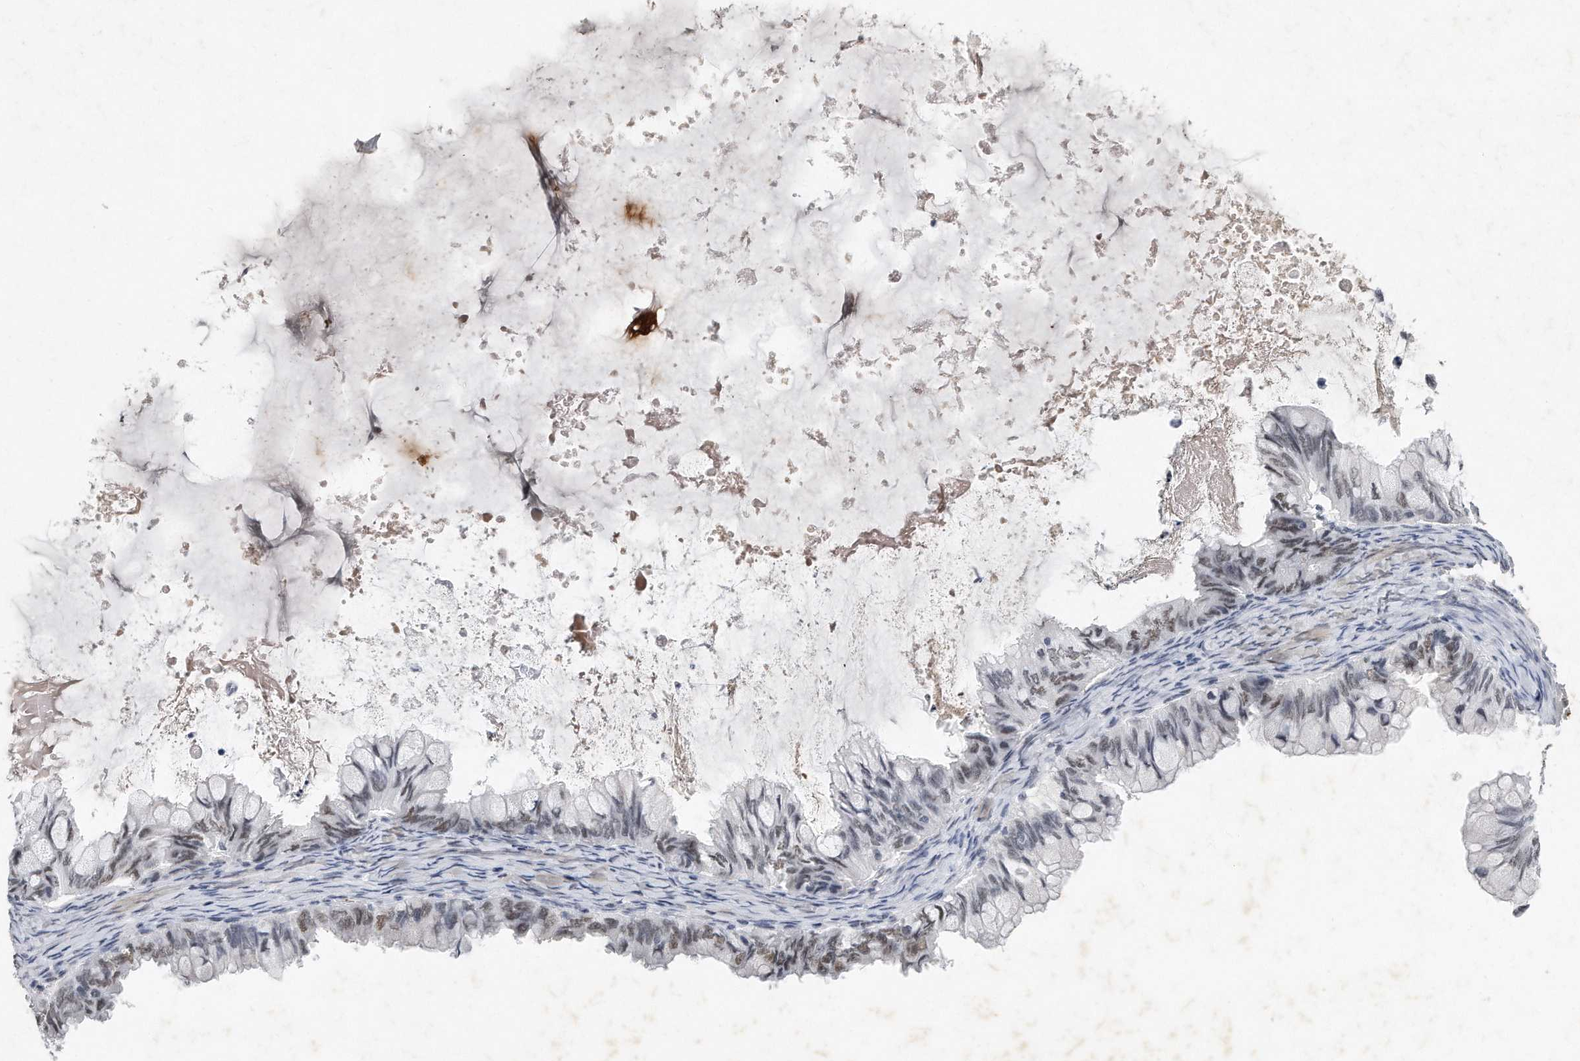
{"staining": {"intensity": "weak", "quantity": "25%-75%", "location": "nuclear"}, "tissue": "ovarian cancer", "cell_type": "Tumor cells", "image_type": "cancer", "snomed": [{"axis": "morphology", "description": "Cystadenocarcinoma, mucinous, NOS"}, {"axis": "topography", "description": "Ovary"}], "caption": "IHC photomicrograph of neoplastic tissue: ovarian cancer (mucinous cystadenocarcinoma) stained using IHC exhibits low levels of weak protein expression localized specifically in the nuclear of tumor cells, appearing as a nuclear brown color.", "gene": "CTBP2", "patient": {"sex": "female", "age": 80}}